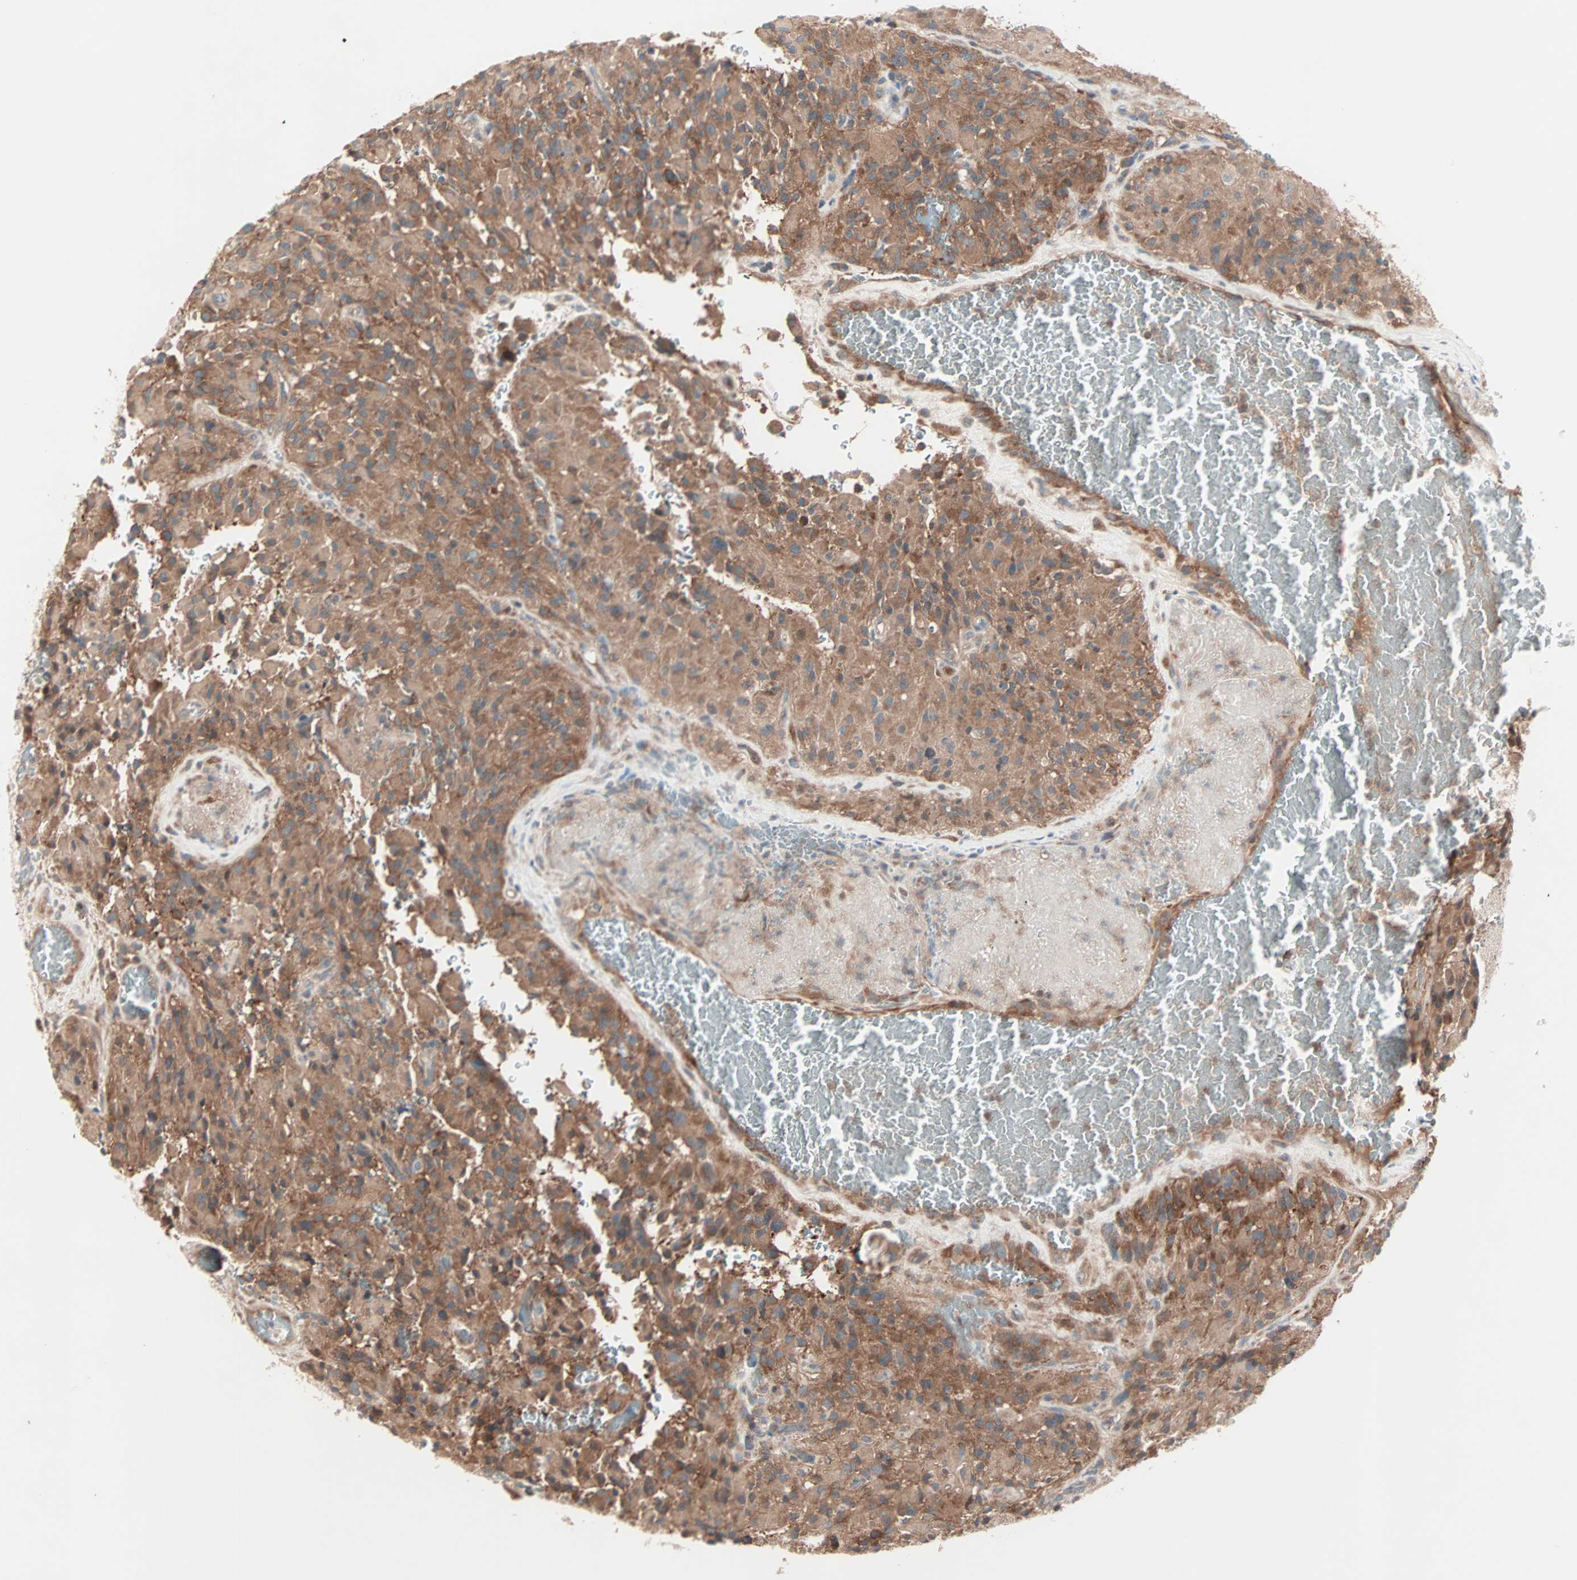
{"staining": {"intensity": "moderate", "quantity": ">75%", "location": "cytoplasmic/membranous"}, "tissue": "glioma", "cell_type": "Tumor cells", "image_type": "cancer", "snomed": [{"axis": "morphology", "description": "Glioma, malignant, High grade"}, {"axis": "topography", "description": "Brain"}], "caption": "Glioma was stained to show a protein in brown. There is medium levels of moderate cytoplasmic/membranous expression in approximately >75% of tumor cells.", "gene": "CAD", "patient": {"sex": "male", "age": 71}}